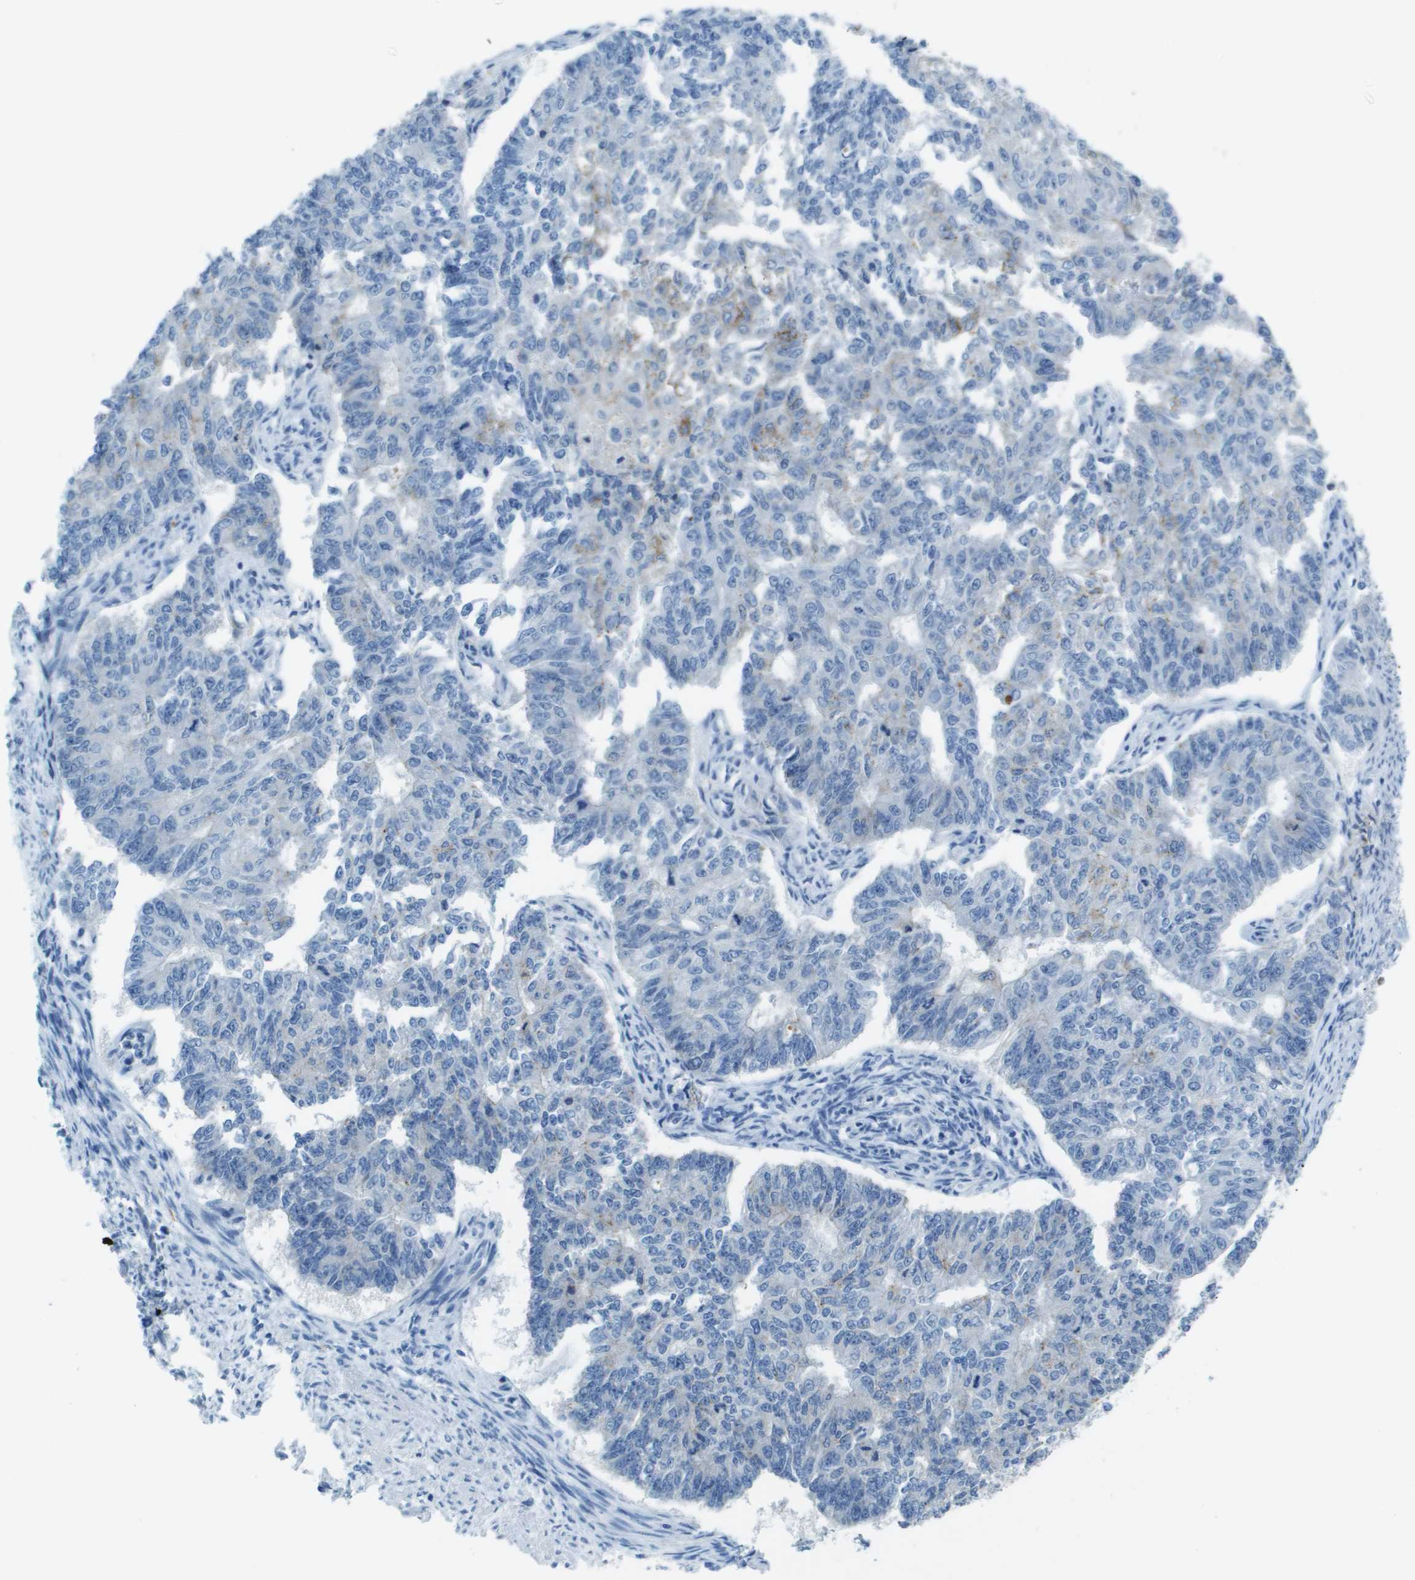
{"staining": {"intensity": "weak", "quantity": "<25%", "location": "cytoplasmic/membranous"}, "tissue": "endometrial cancer", "cell_type": "Tumor cells", "image_type": "cancer", "snomed": [{"axis": "morphology", "description": "Adenocarcinoma, NOS"}, {"axis": "topography", "description": "Endometrium"}], "caption": "Tumor cells are negative for protein expression in human endometrial cancer (adenocarcinoma). (Stains: DAB (3,3'-diaminobenzidine) immunohistochemistry (IHC) with hematoxylin counter stain, Microscopy: brightfield microscopy at high magnification).", "gene": "SDC1", "patient": {"sex": "female", "age": 32}}